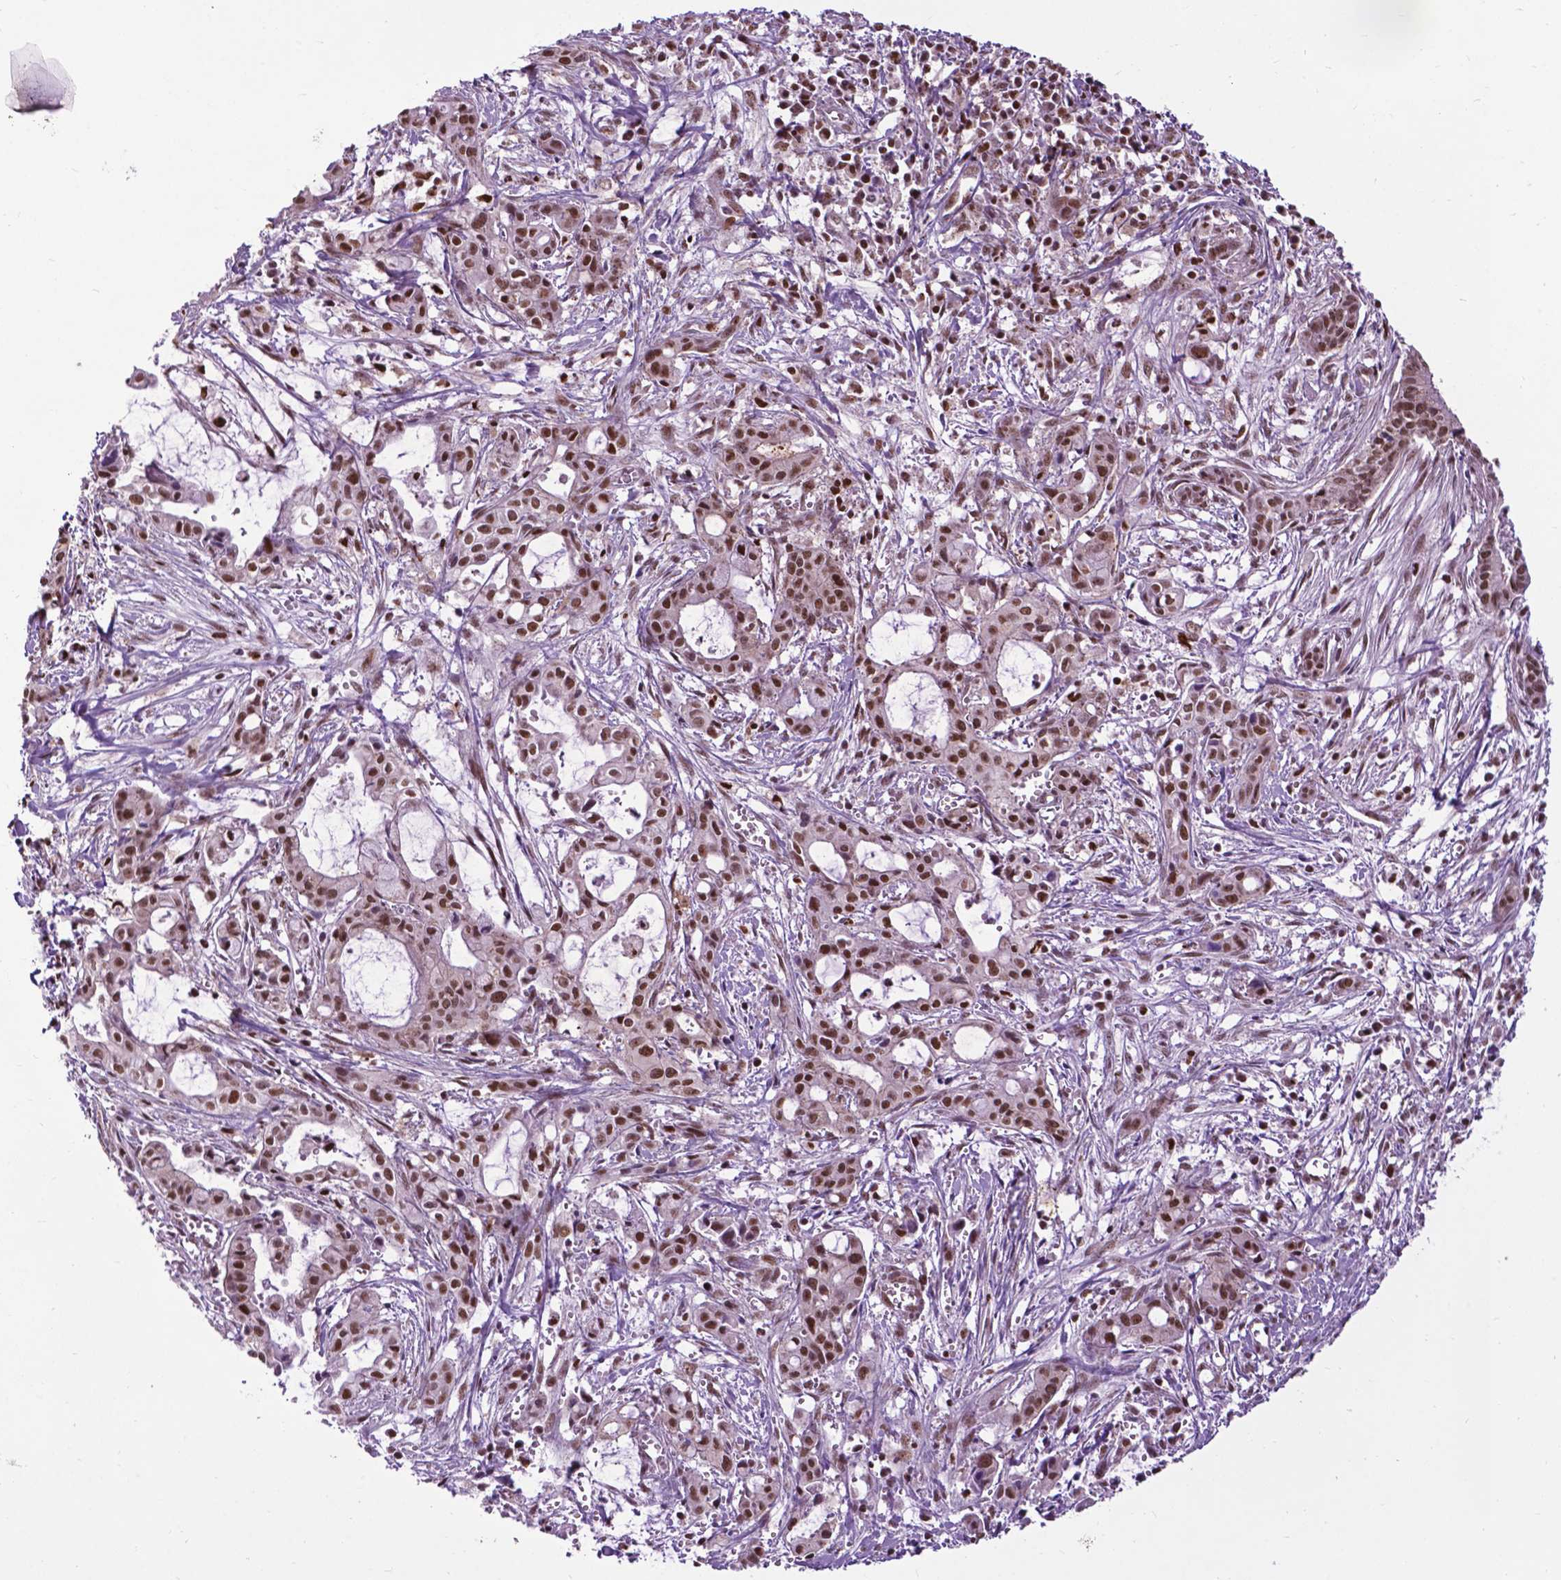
{"staining": {"intensity": "strong", "quantity": ">75%", "location": "nuclear"}, "tissue": "pancreatic cancer", "cell_type": "Tumor cells", "image_type": "cancer", "snomed": [{"axis": "morphology", "description": "Adenocarcinoma, NOS"}, {"axis": "topography", "description": "Pancreas"}], "caption": "Brown immunohistochemical staining in adenocarcinoma (pancreatic) displays strong nuclear positivity in approximately >75% of tumor cells.", "gene": "EAF1", "patient": {"sex": "male", "age": 48}}